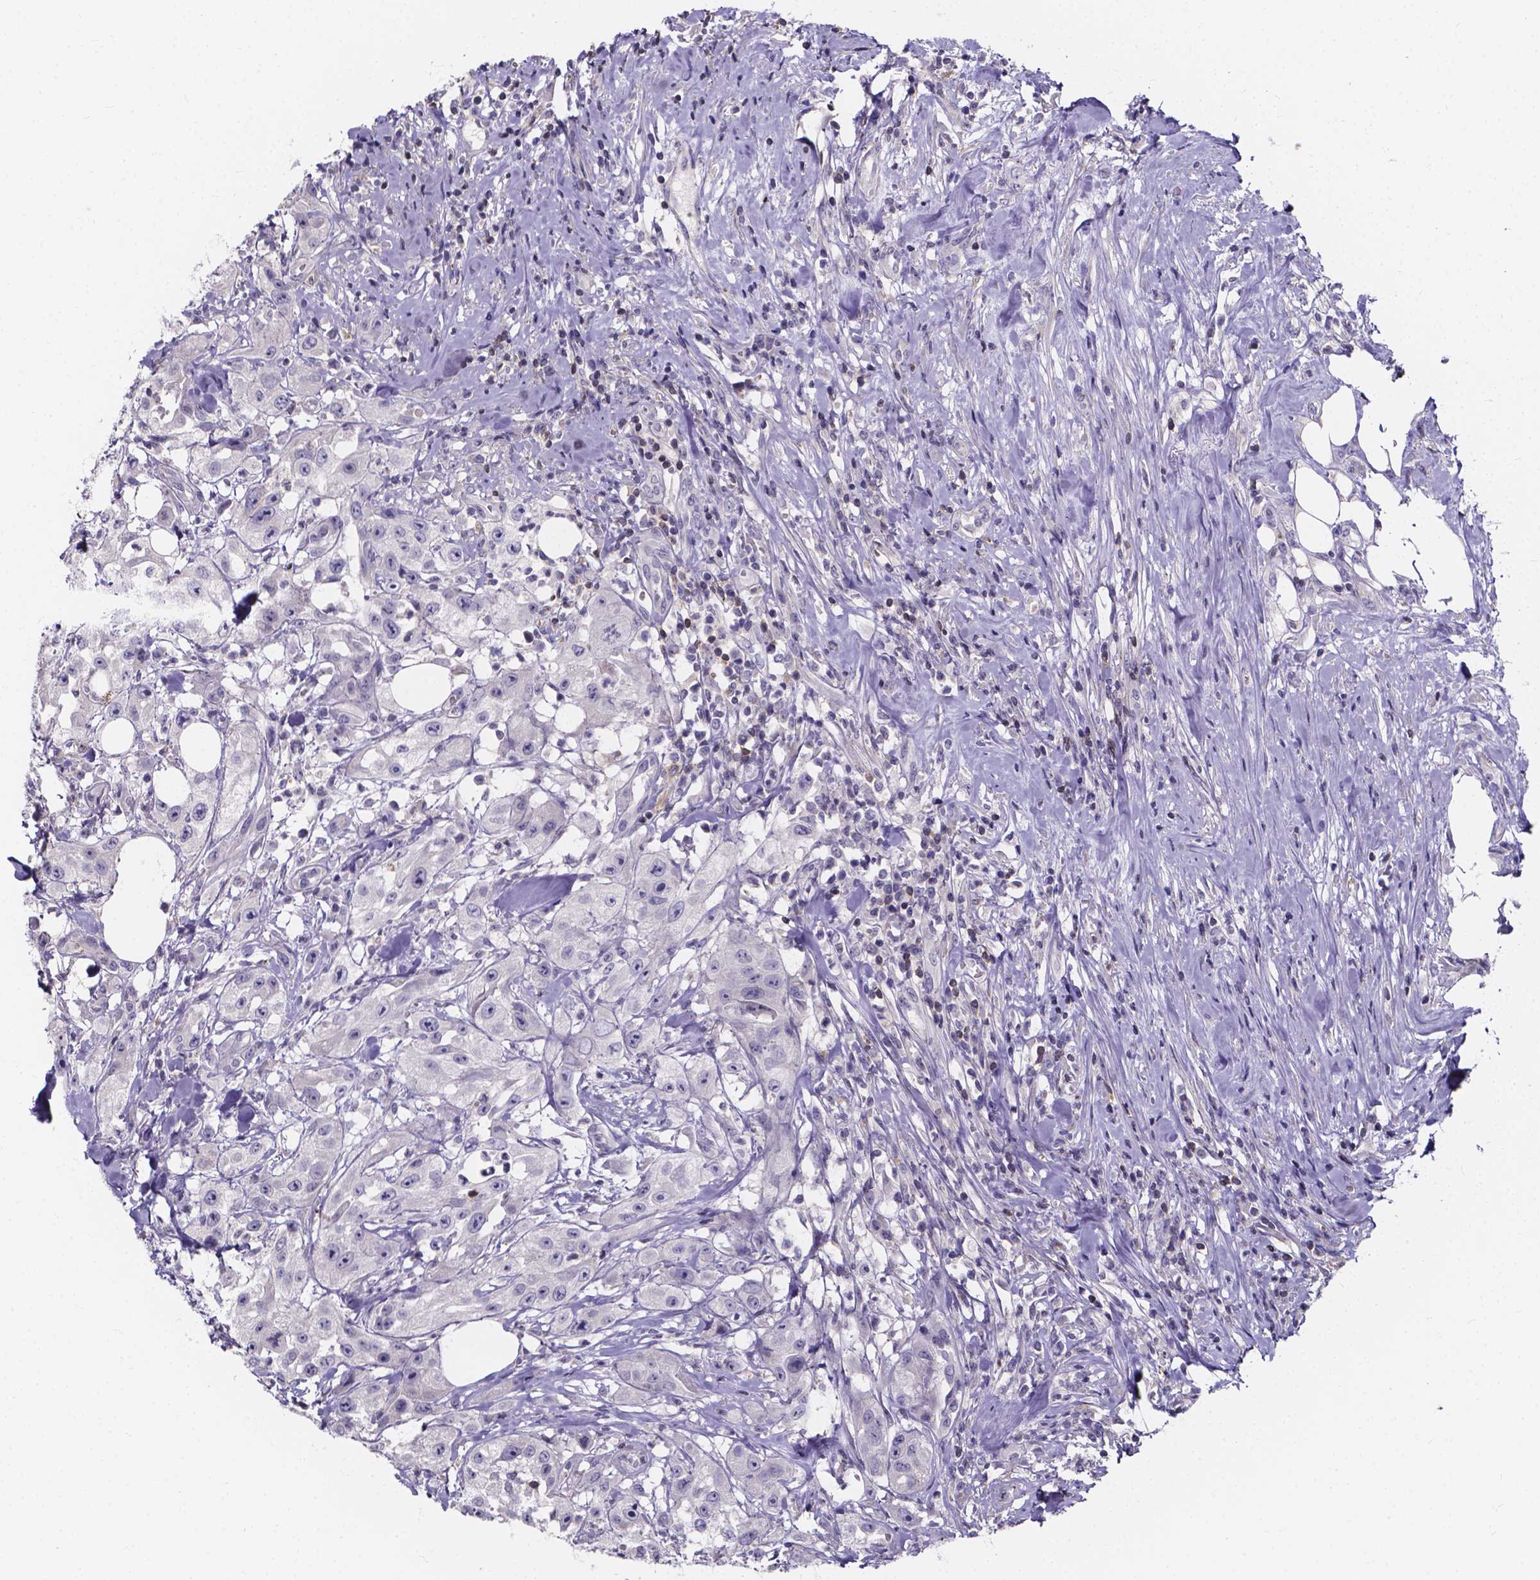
{"staining": {"intensity": "negative", "quantity": "none", "location": "none"}, "tissue": "urothelial cancer", "cell_type": "Tumor cells", "image_type": "cancer", "snomed": [{"axis": "morphology", "description": "Urothelial carcinoma, High grade"}, {"axis": "topography", "description": "Urinary bladder"}], "caption": "An IHC image of urothelial cancer is shown. There is no staining in tumor cells of urothelial cancer.", "gene": "THEMIS", "patient": {"sex": "male", "age": 79}}